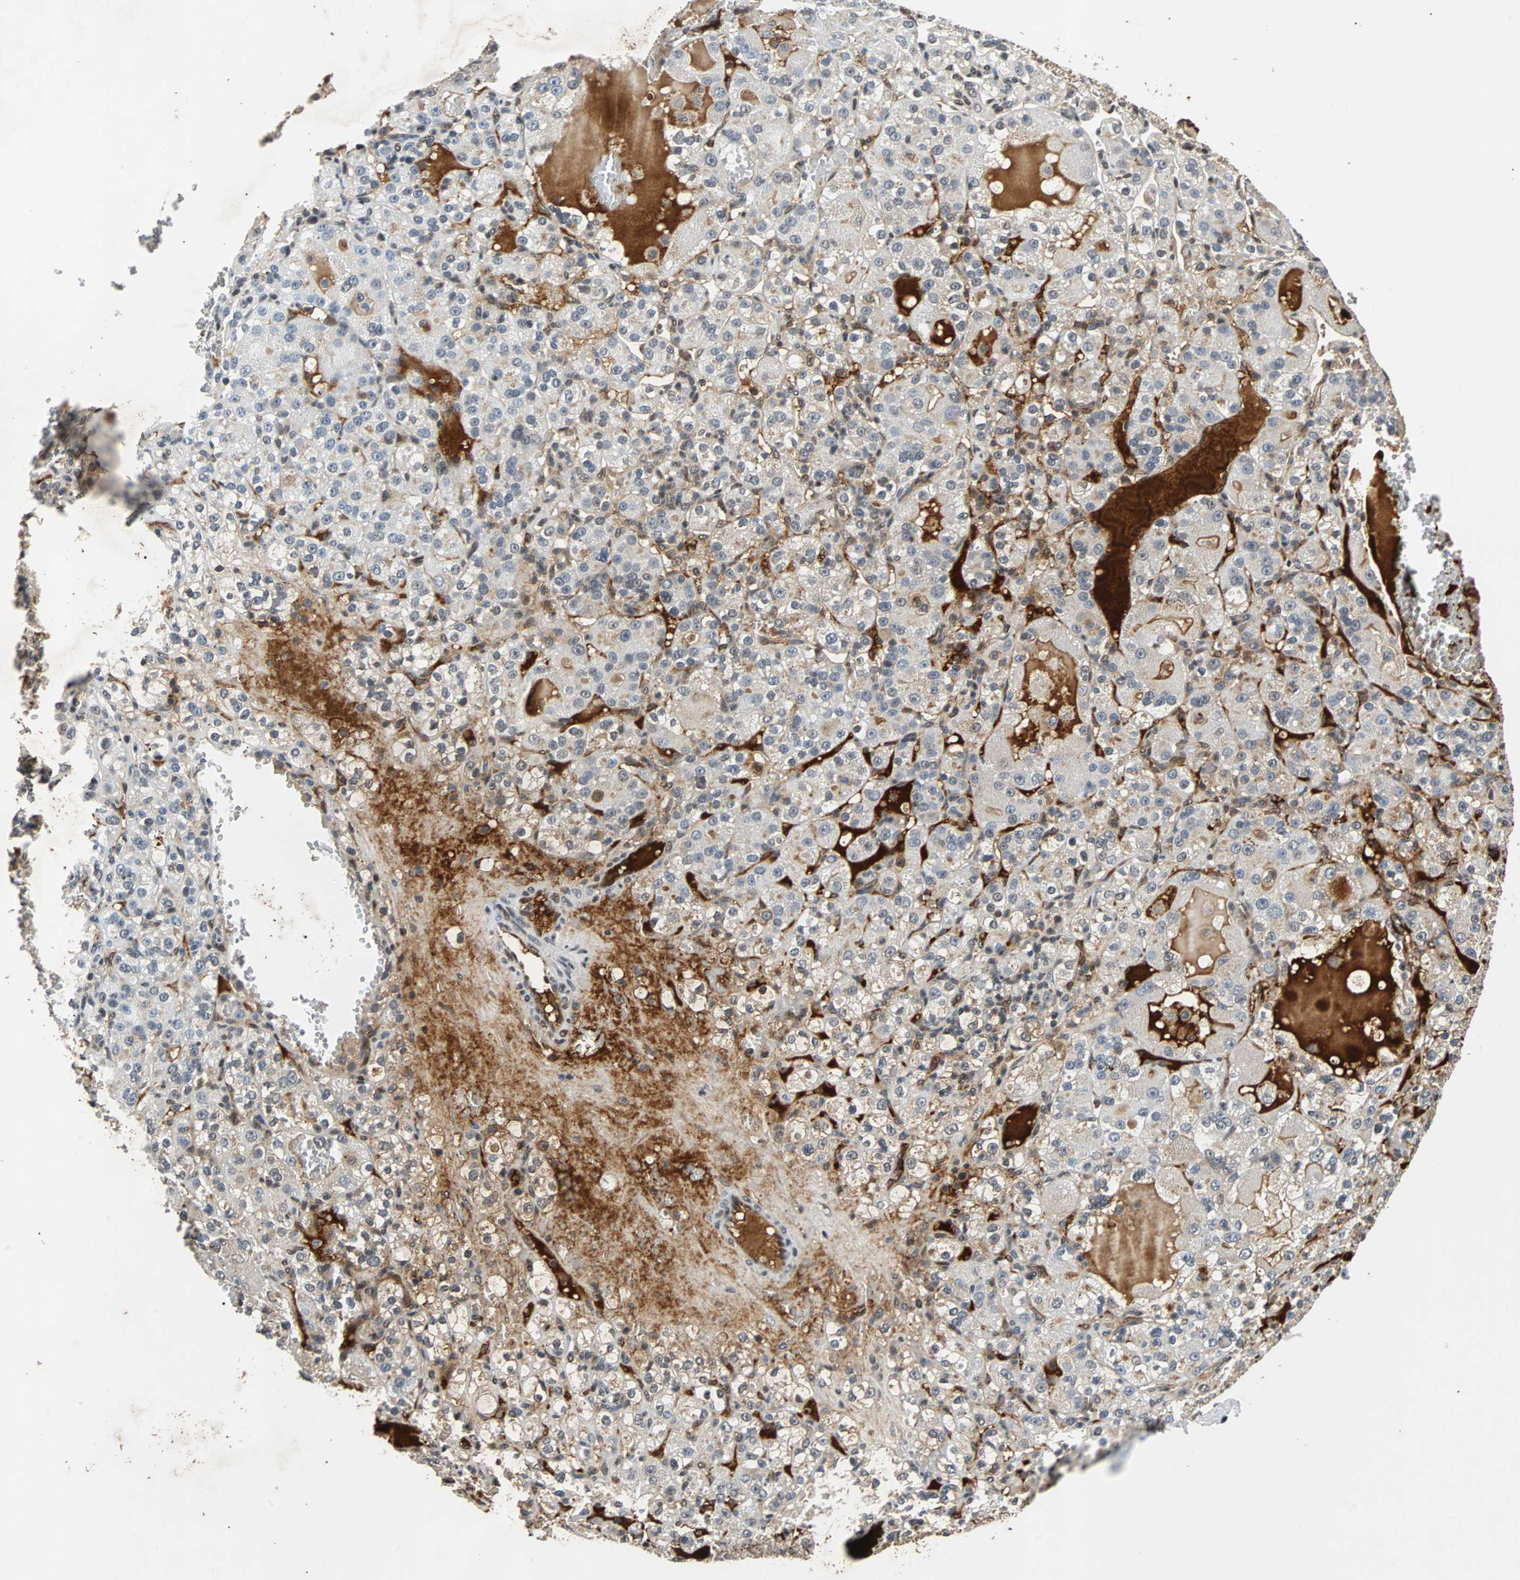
{"staining": {"intensity": "weak", "quantity": "<25%", "location": "cytoplasmic/membranous"}, "tissue": "renal cancer", "cell_type": "Tumor cells", "image_type": "cancer", "snomed": [{"axis": "morphology", "description": "Normal tissue, NOS"}, {"axis": "morphology", "description": "Adenocarcinoma, NOS"}, {"axis": "topography", "description": "Kidney"}], "caption": "Human renal adenocarcinoma stained for a protein using immunohistochemistry (IHC) demonstrates no expression in tumor cells.", "gene": "PHC1", "patient": {"sex": "male", "age": 61}}